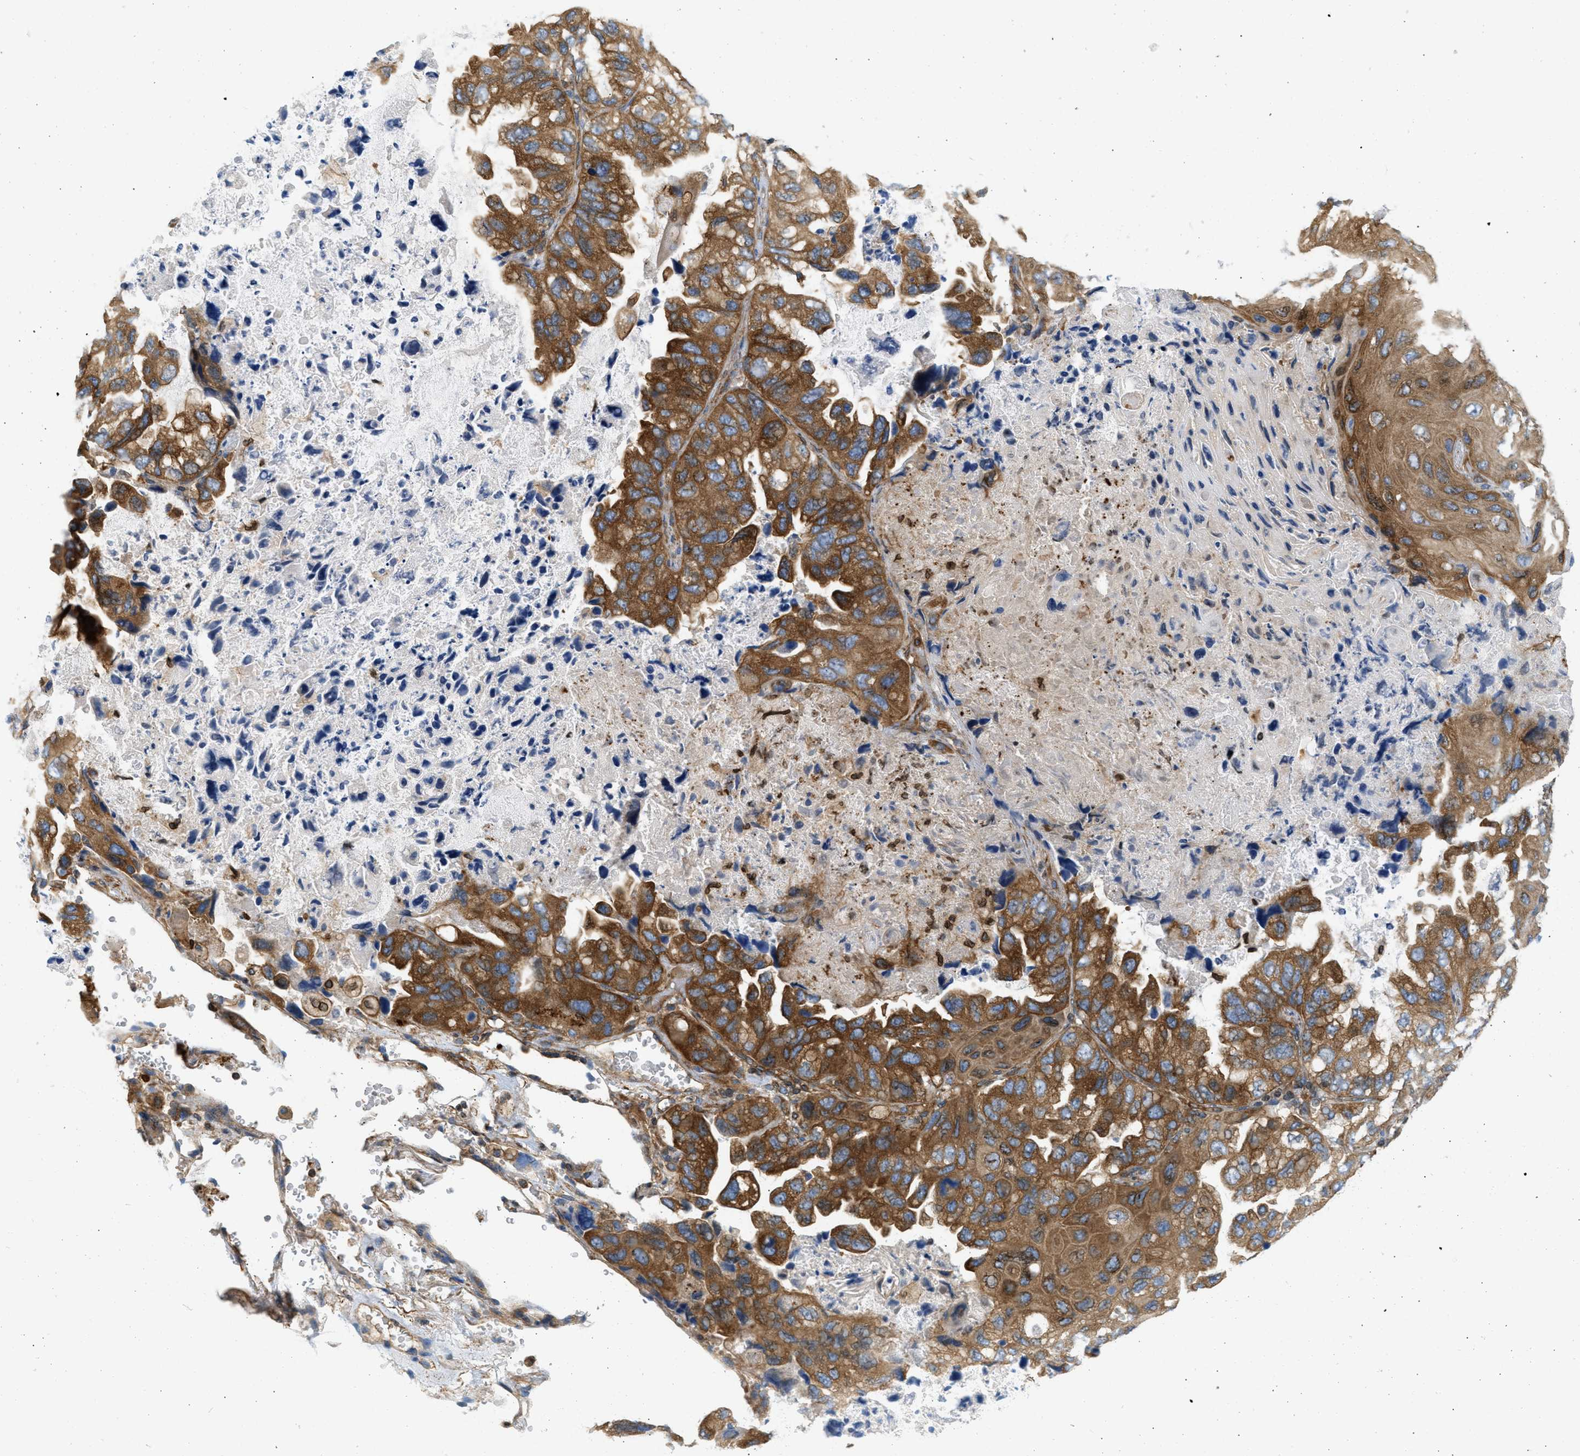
{"staining": {"intensity": "strong", "quantity": ">75%", "location": "cytoplasmic/membranous"}, "tissue": "lung cancer", "cell_type": "Tumor cells", "image_type": "cancer", "snomed": [{"axis": "morphology", "description": "Squamous cell carcinoma, NOS"}, {"axis": "topography", "description": "Lung"}], "caption": "There is high levels of strong cytoplasmic/membranous expression in tumor cells of lung cancer (squamous cell carcinoma), as demonstrated by immunohistochemical staining (brown color).", "gene": "STRN", "patient": {"sex": "female", "age": 73}}